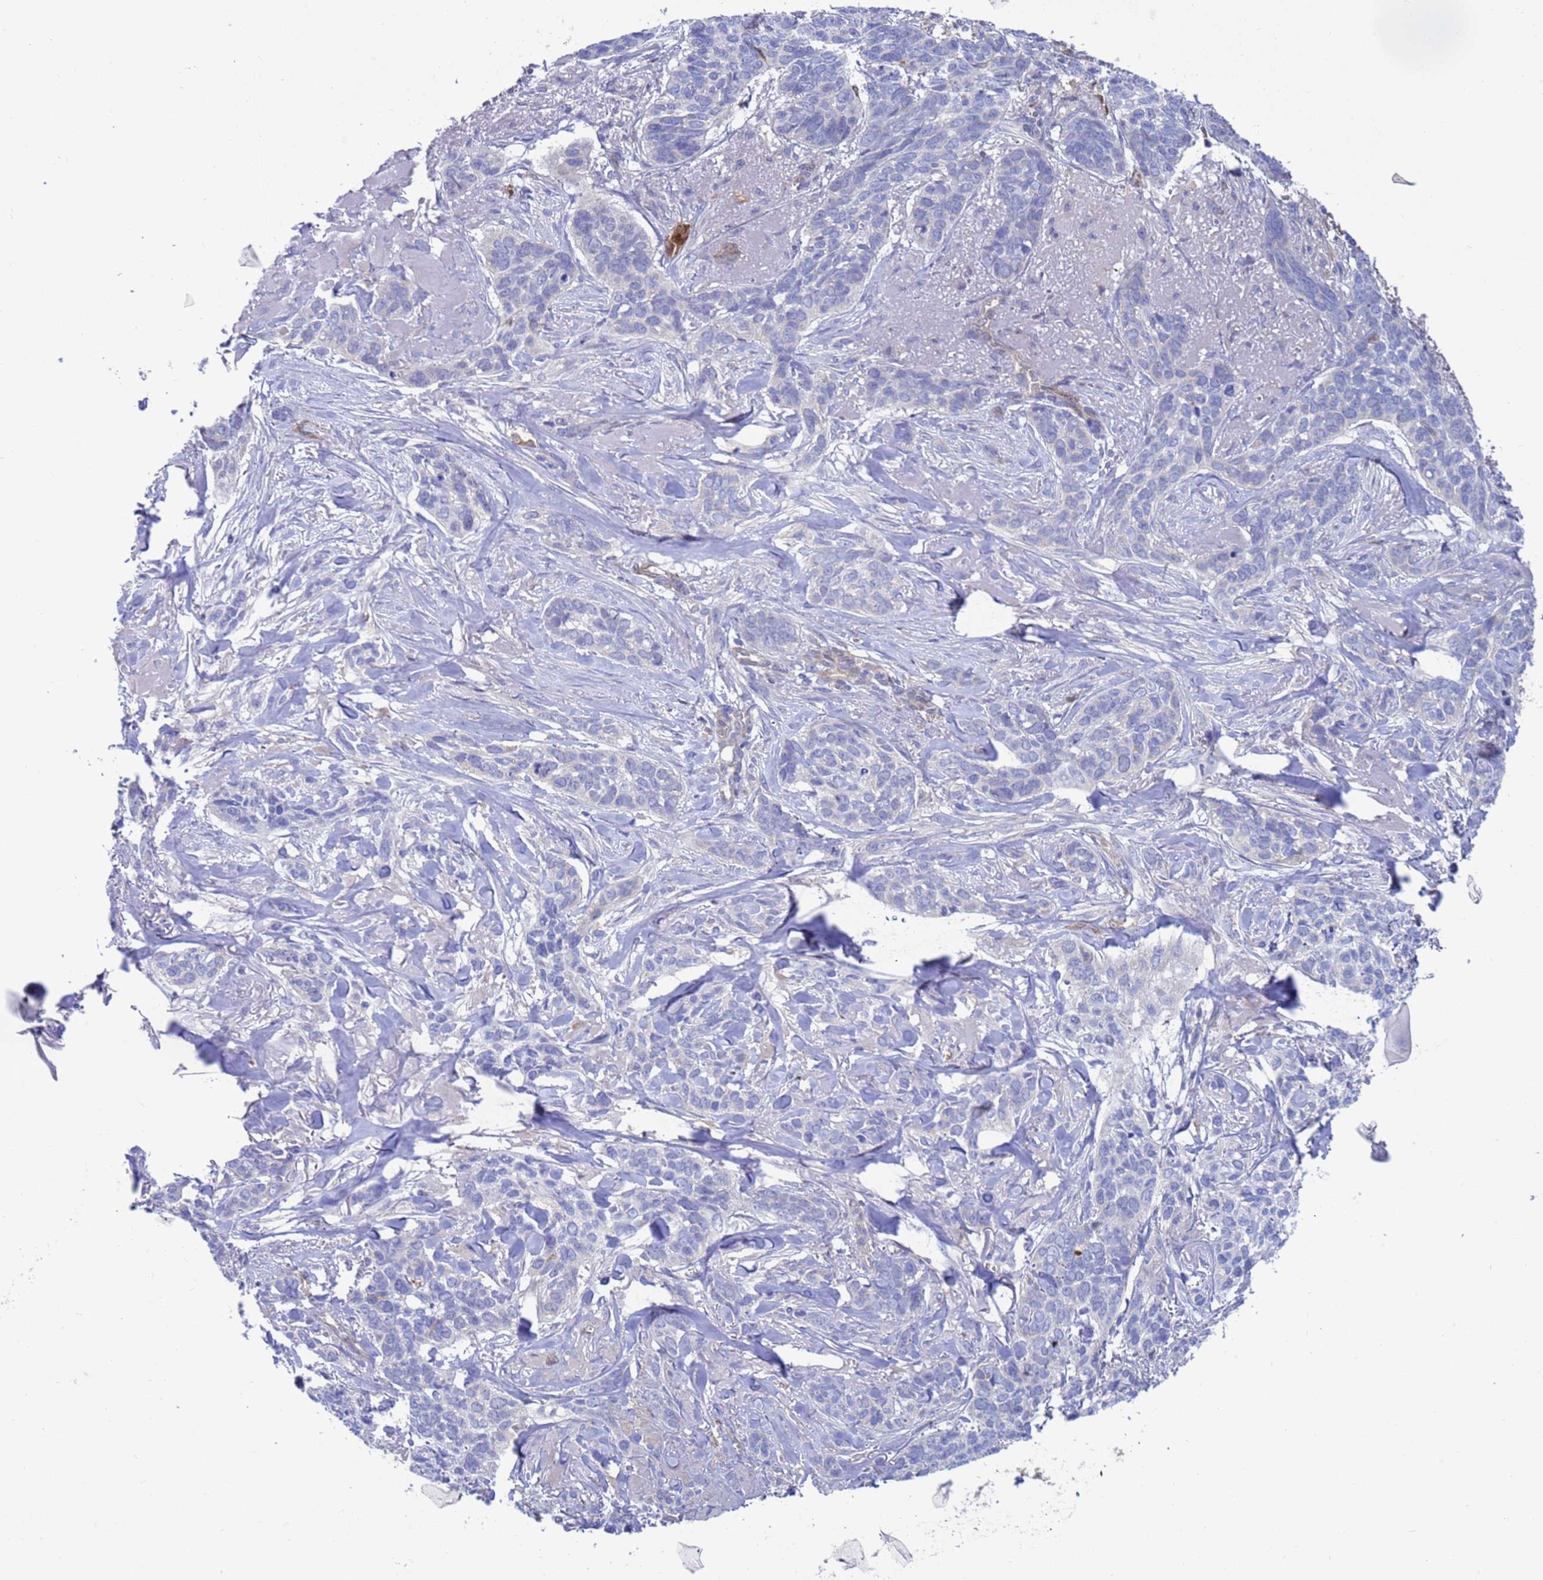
{"staining": {"intensity": "negative", "quantity": "none", "location": "none"}, "tissue": "skin cancer", "cell_type": "Tumor cells", "image_type": "cancer", "snomed": [{"axis": "morphology", "description": "Basal cell carcinoma"}, {"axis": "topography", "description": "Skin"}], "caption": "Tumor cells are negative for brown protein staining in skin basal cell carcinoma. (DAB immunohistochemistry (IHC) with hematoxylin counter stain).", "gene": "FOXRED1", "patient": {"sex": "male", "age": 86}}